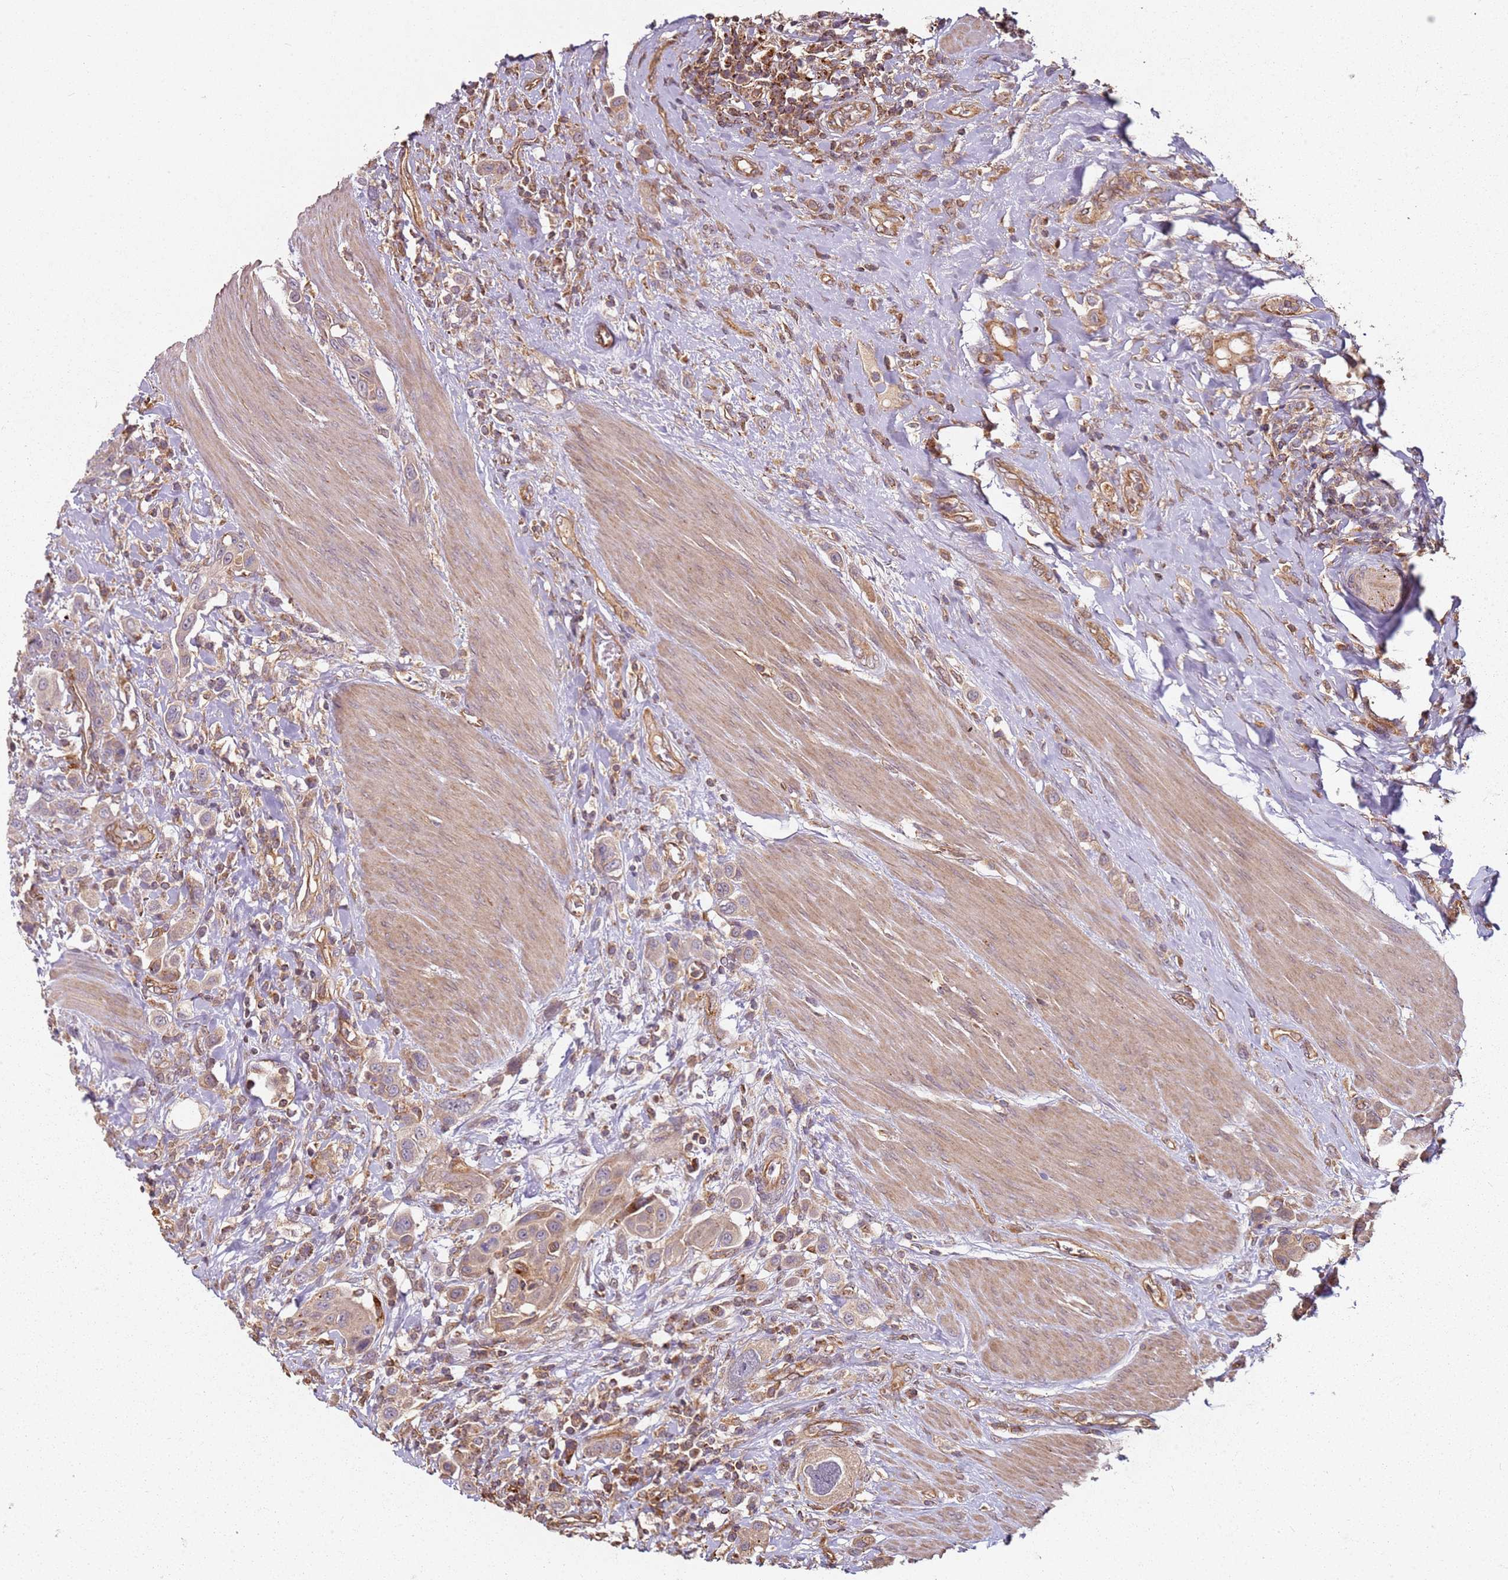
{"staining": {"intensity": "moderate", "quantity": ">75%", "location": "cytoplasmic/membranous"}, "tissue": "urothelial cancer", "cell_type": "Tumor cells", "image_type": "cancer", "snomed": [{"axis": "morphology", "description": "Urothelial carcinoma, High grade"}, {"axis": "topography", "description": "Urinary bladder"}], "caption": "Immunohistochemical staining of human high-grade urothelial carcinoma demonstrates medium levels of moderate cytoplasmic/membranous protein positivity in about >75% of tumor cells.", "gene": "SCGB2B2", "patient": {"sex": "male", "age": 50}}